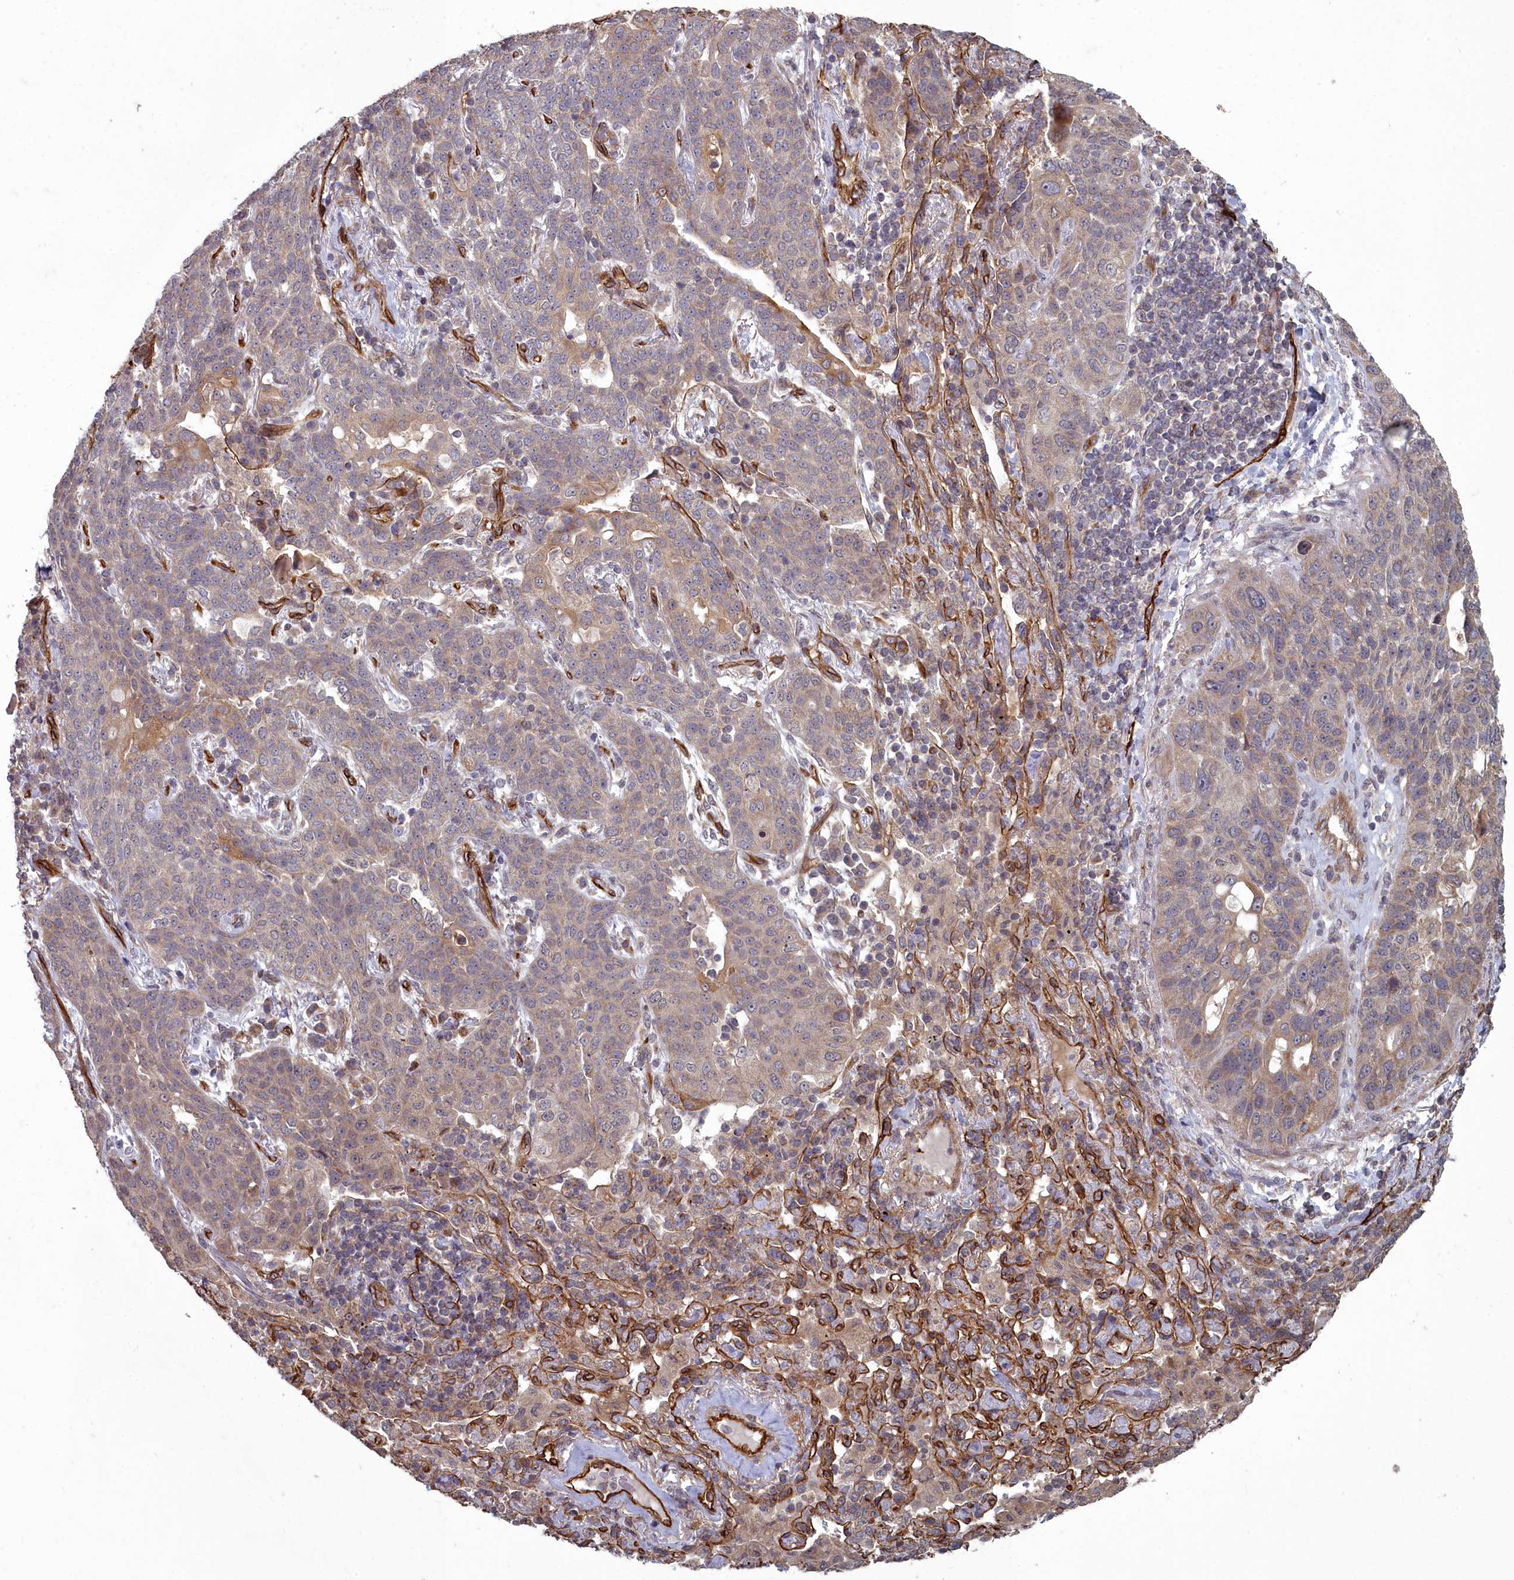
{"staining": {"intensity": "weak", "quantity": "25%-75%", "location": "cytoplasmic/membranous"}, "tissue": "lung cancer", "cell_type": "Tumor cells", "image_type": "cancer", "snomed": [{"axis": "morphology", "description": "Squamous cell carcinoma, NOS"}, {"axis": "topography", "description": "Lung"}], "caption": "The image reveals staining of lung squamous cell carcinoma, revealing weak cytoplasmic/membranous protein positivity (brown color) within tumor cells. (IHC, brightfield microscopy, high magnification).", "gene": "TSPYL4", "patient": {"sex": "female", "age": 70}}